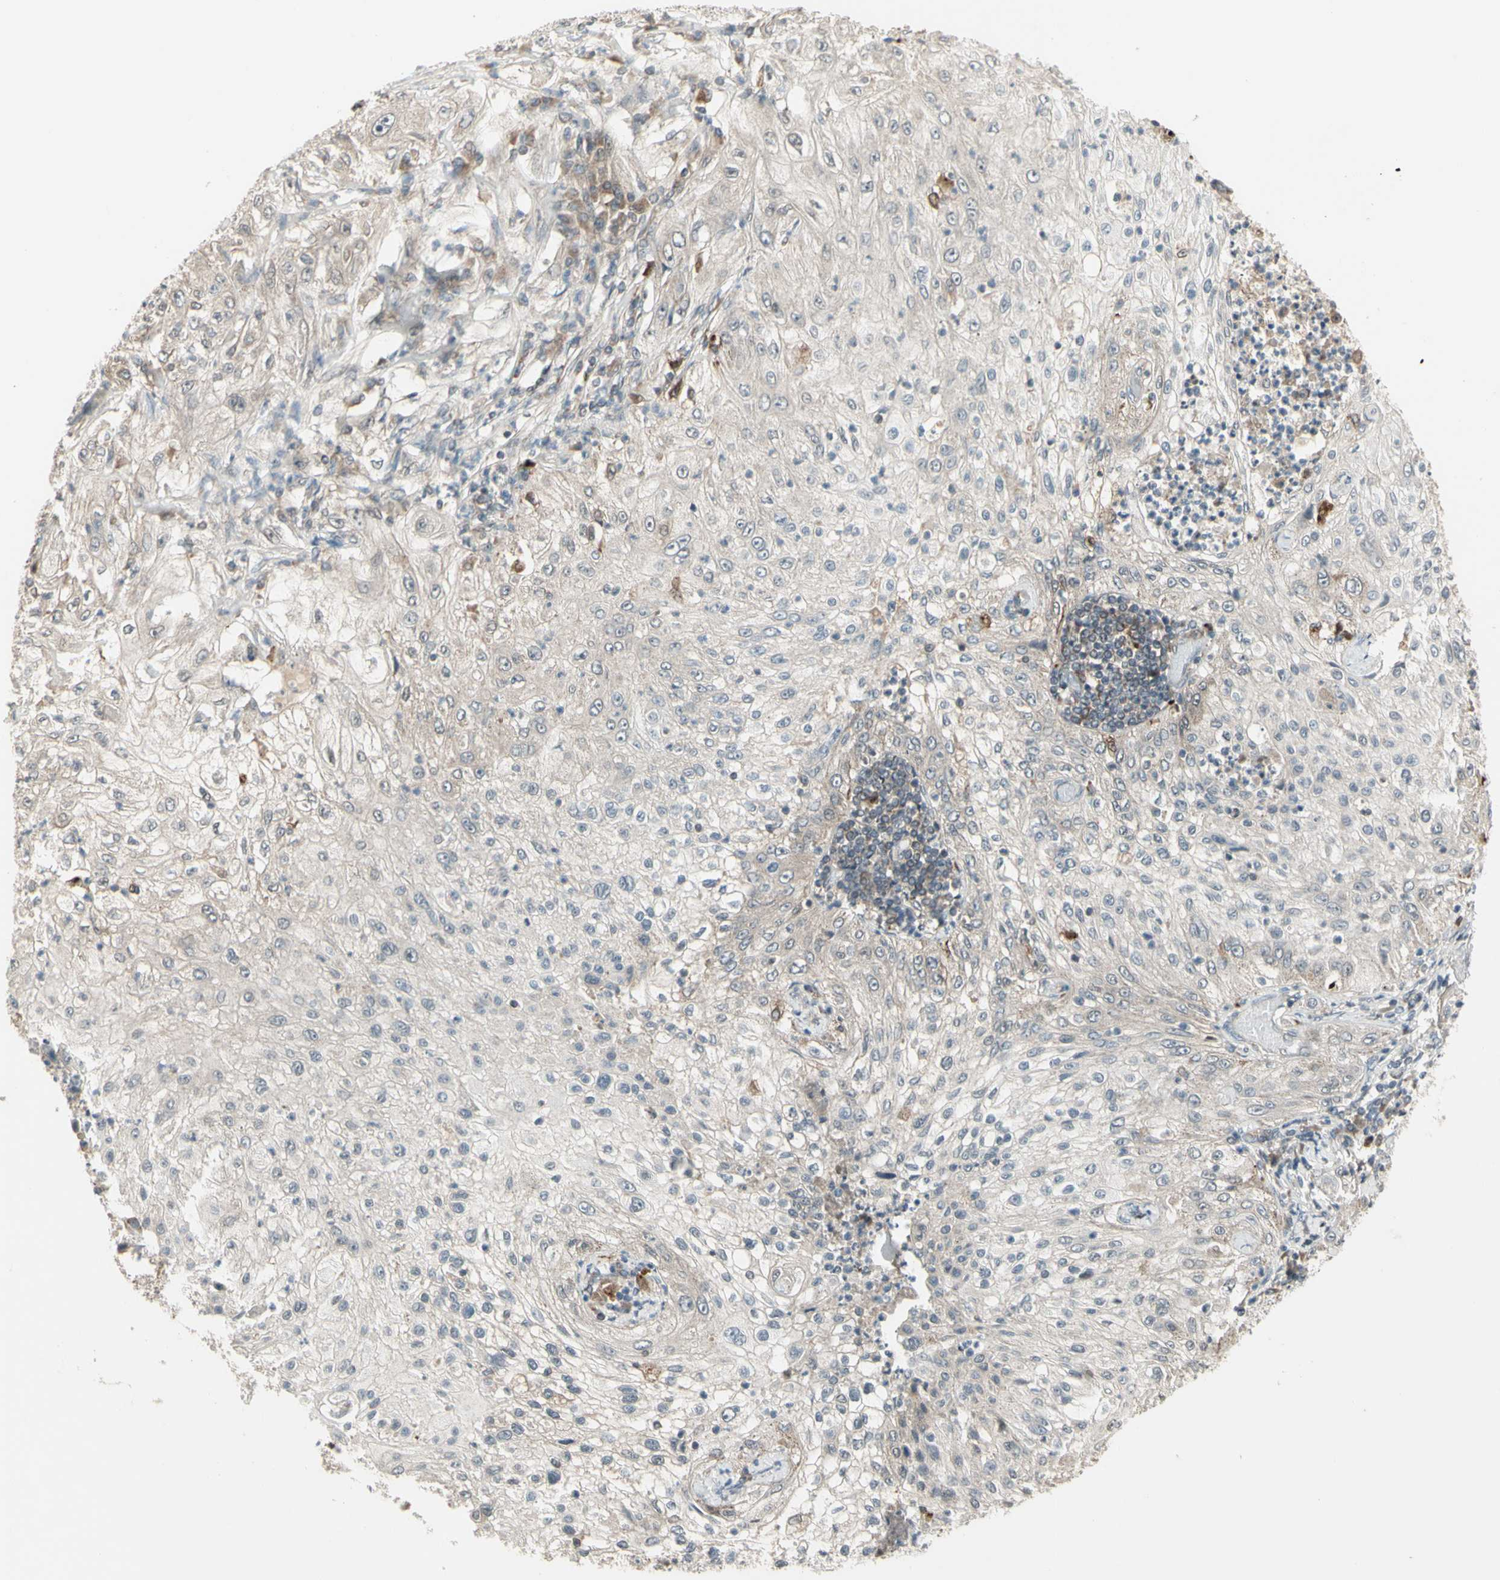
{"staining": {"intensity": "weak", "quantity": "25%-75%", "location": "cytoplasmic/membranous"}, "tissue": "lung cancer", "cell_type": "Tumor cells", "image_type": "cancer", "snomed": [{"axis": "morphology", "description": "Inflammation, NOS"}, {"axis": "morphology", "description": "Squamous cell carcinoma, NOS"}, {"axis": "topography", "description": "Lymph node"}, {"axis": "topography", "description": "Soft tissue"}, {"axis": "topography", "description": "Lung"}], "caption": "Immunohistochemistry image of neoplastic tissue: lung squamous cell carcinoma stained using IHC displays low levels of weak protein expression localized specifically in the cytoplasmic/membranous of tumor cells, appearing as a cytoplasmic/membranous brown color.", "gene": "OSTM1", "patient": {"sex": "male", "age": 66}}